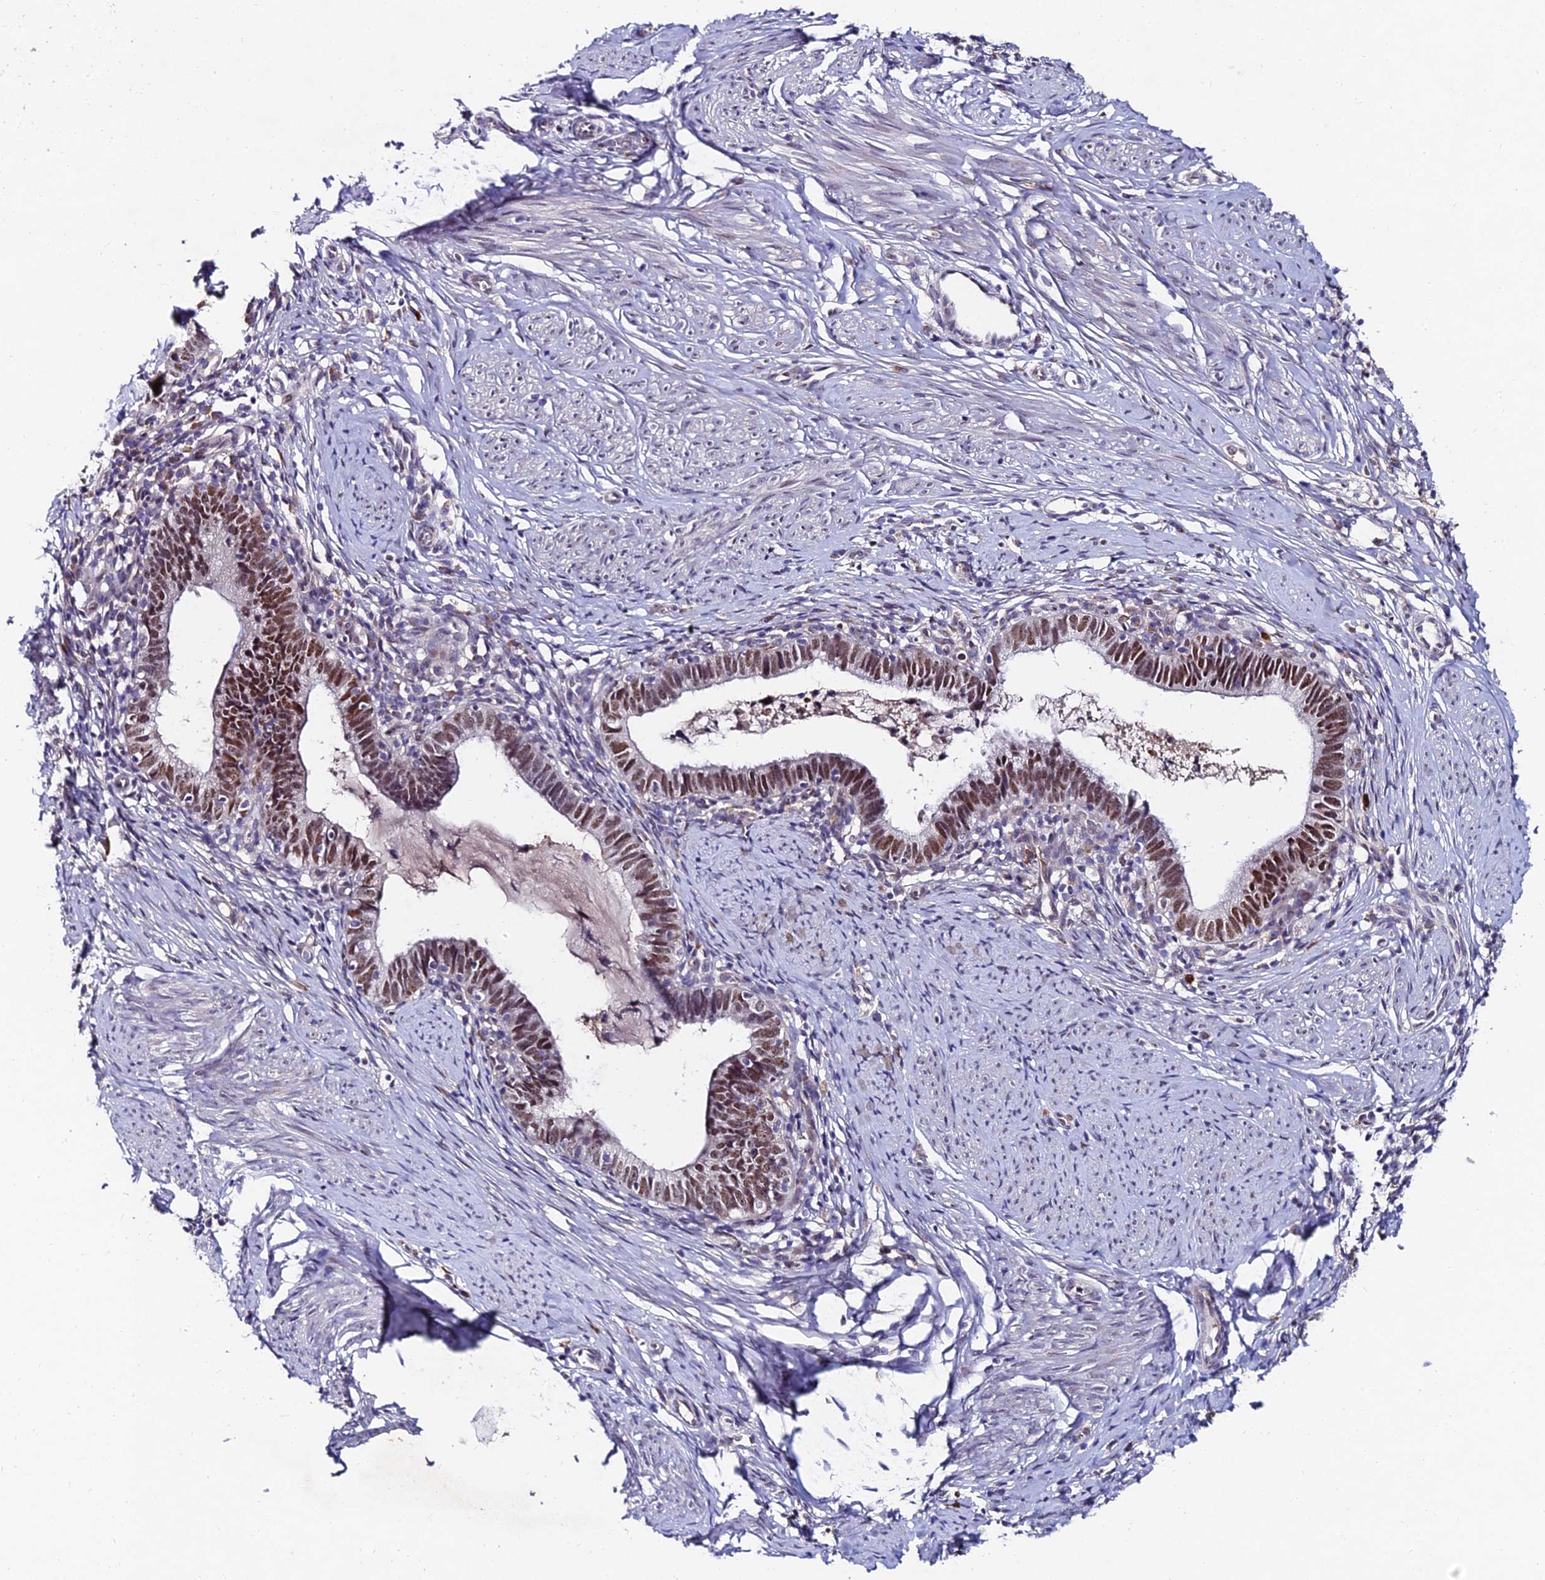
{"staining": {"intensity": "moderate", "quantity": ">75%", "location": "nuclear"}, "tissue": "cervical cancer", "cell_type": "Tumor cells", "image_type": "cancer", "snomed": [{"axis": "morphology", "description": "Adenocarcinoma, NOS"}, {"axis": "topography", "description": "Cervix"}], "caption": "An image showing moderate nuclear expression in approximately >75% of tumor cells in cervical cancer (adenocarcinoma), as visualized by brown immunohistochemical staining.", "gene": "TRIM24", "patient": {"sex": "female", "age": 36}}